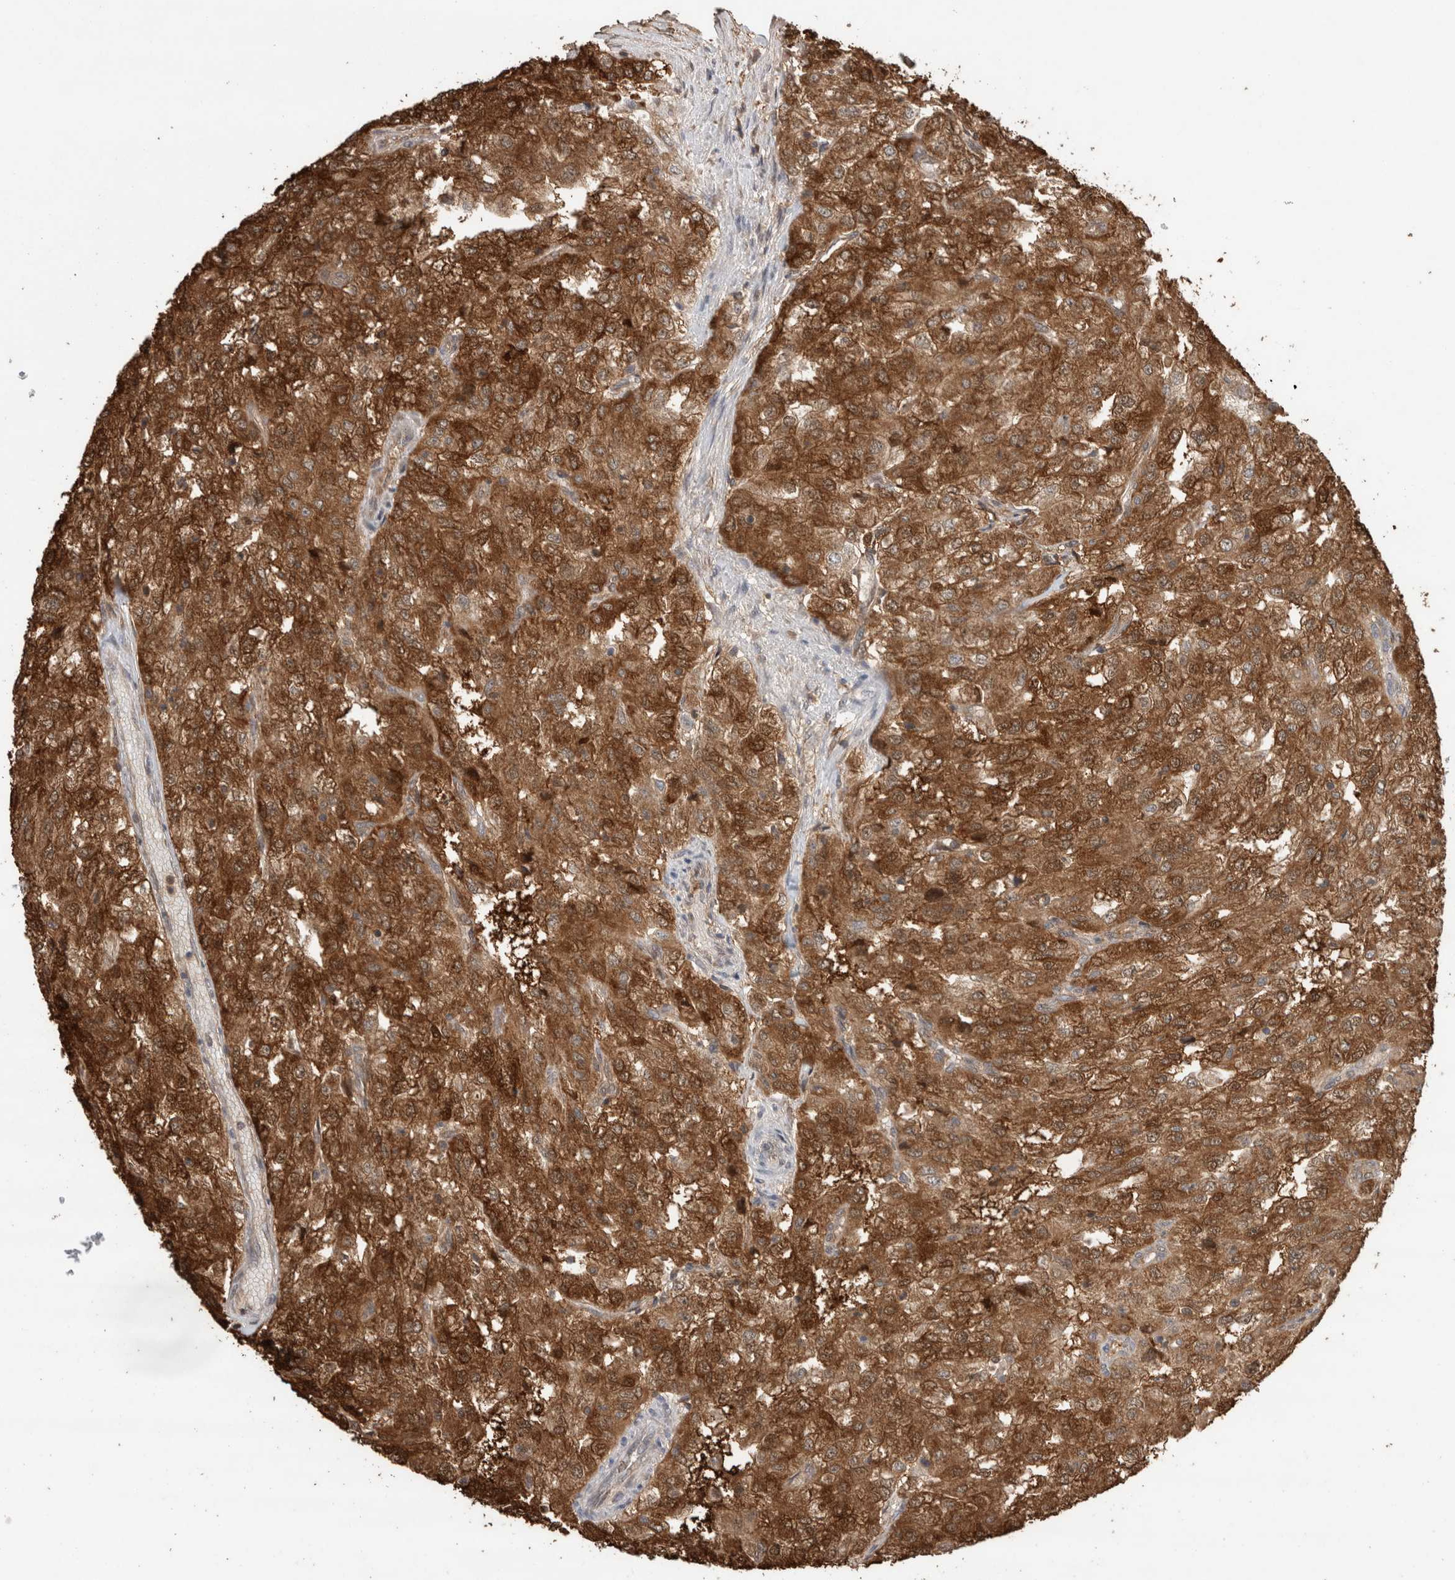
{"staining": {"intensity": "strong", "quantity": ">75%", "location": "cytoplasmic/membranous"}, "tissue": "renal cancer", "cell_type": "Tumor cells", "image_type": "cancer", "snomed": [{"axis": "morphology", "description": "Adenocarcinoma, NOS"}, {"axis": "topography", "description": "Kidney"}], "caption": "This is a micrograph of IHC staining of renal cancer, which shows strong positivity in the cytoplasmic/membranous of tumor cells.", "gene": "TRIM5", "patient": {"sex": "female", "age": 54}}